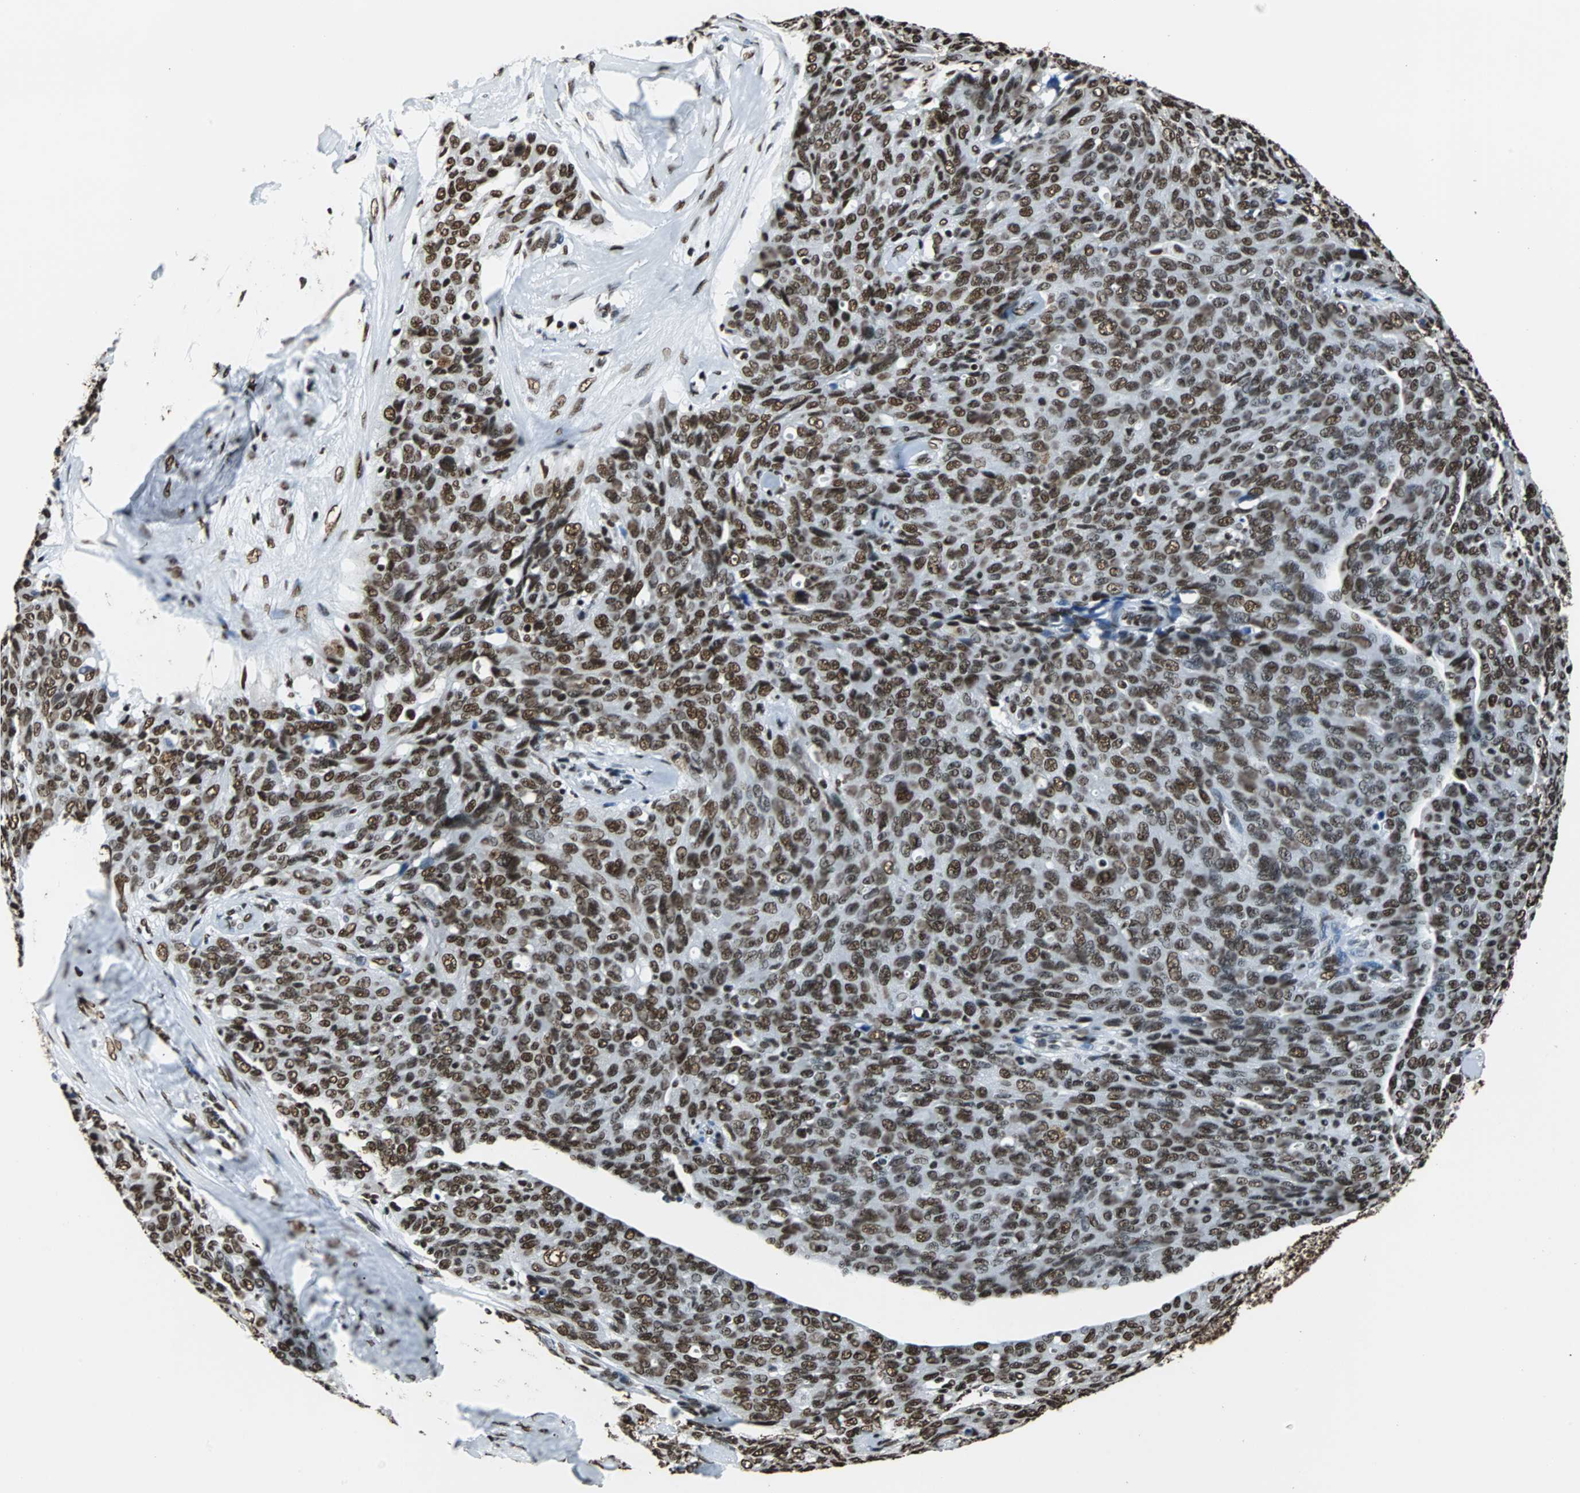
{"staining": {"intensity": "strong", "quantity": ">75%", "location": "nuclear"}, "tissue": "ovarian cancer", "cell_type": "Tumor cells", "image_type": "cancer", "snomed": [{"axis": "morphology", "description": "Carcinoma, endometroid"}, {"axis": "topography", "description": "Ovary"}], "caption": "Ovarian cancer (endometroid carcinoma) stained for a protein shows strong nuclear positivity in tumor cells.", "gene": "FUBP1", "patient": {"sex": "female", "age": 60}}